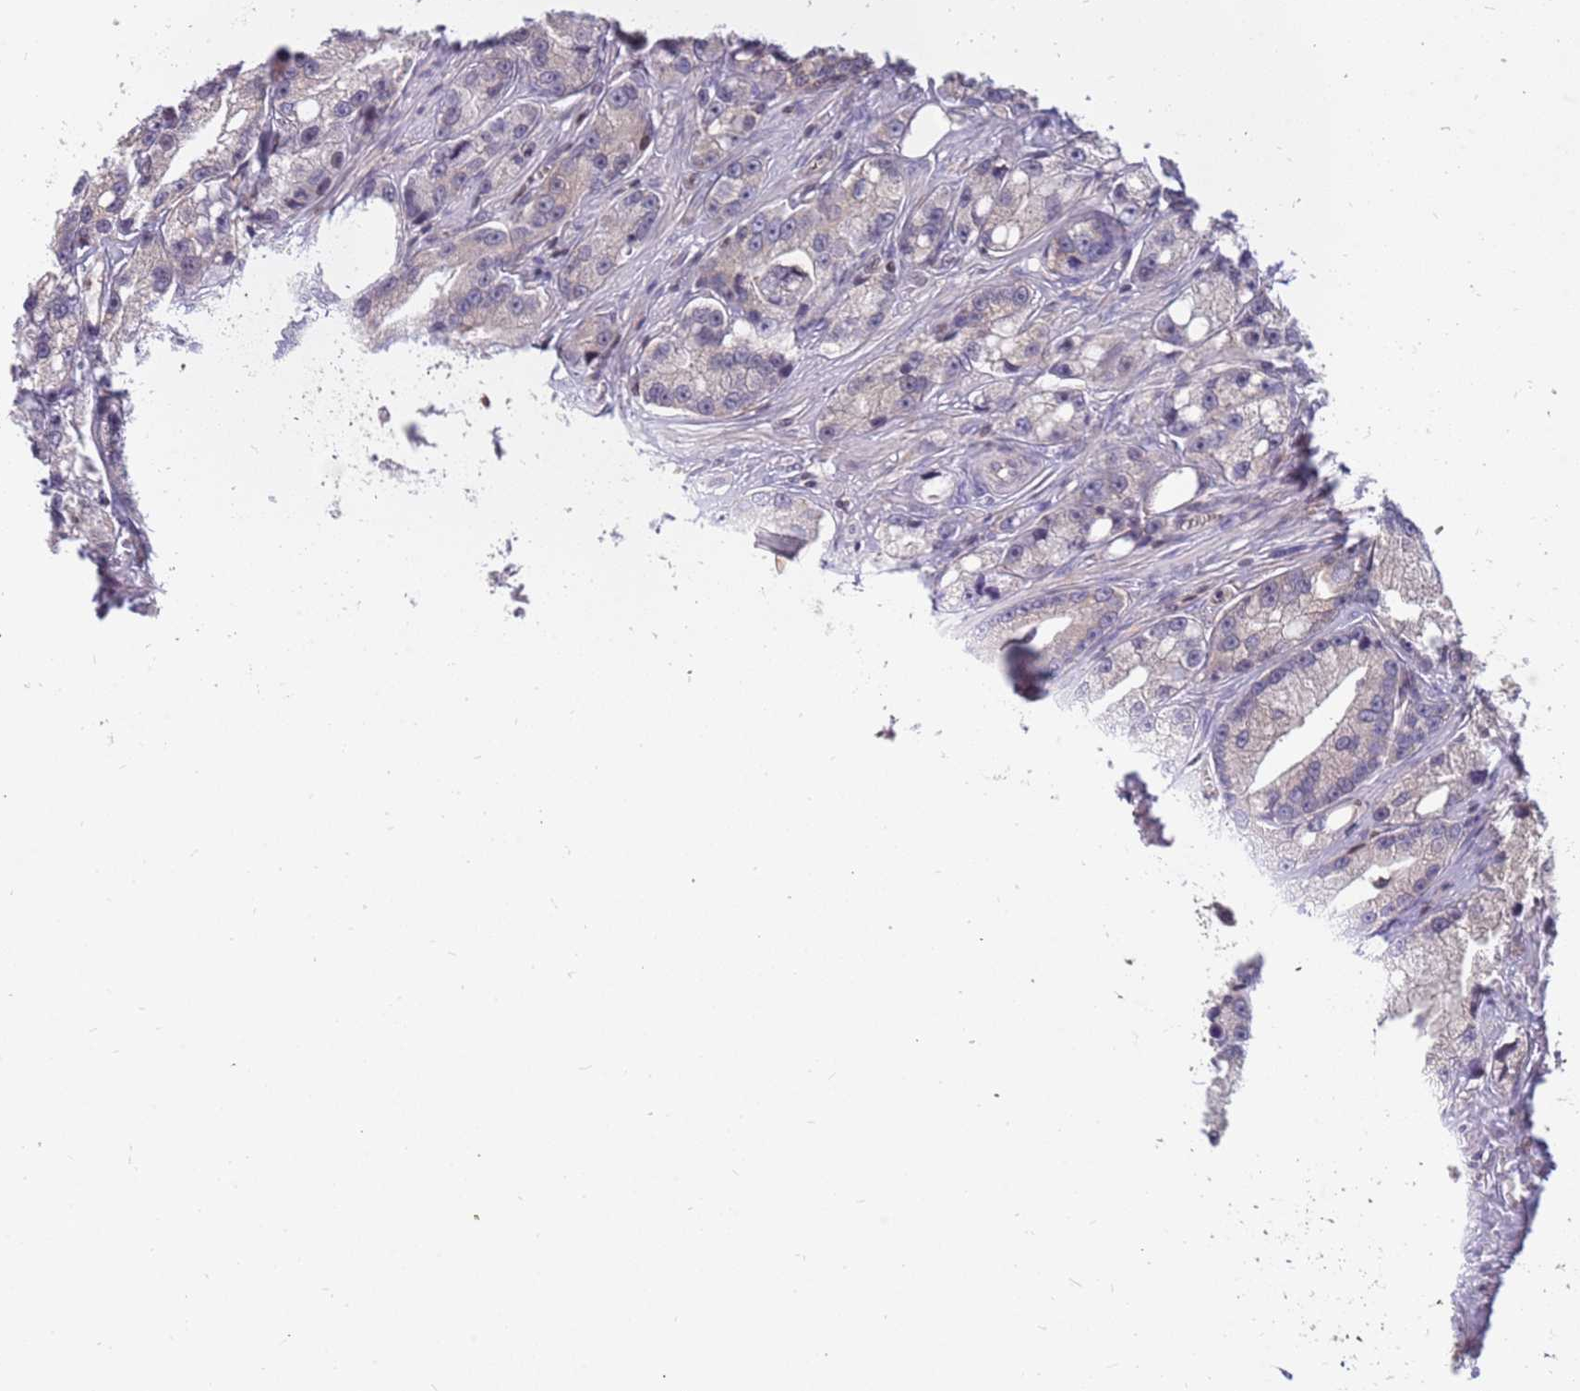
{"staining": {"intensity": "weak", "quantity": "<25%", "location": "cytoplasmic/membranous"}, "tissue": "prostate cancer", "cell_type": "Tumor cells", "image_type": "cancer", "snomed": [{"axis": "morphology", "description": "Adenocarcinoma, High grade"}, {"axis": "topography", "description": "Prostate"}], "caption": "IHC image of human prostate cancer (high-grade adenocarcinoma) stained for a protein (brown), which exhibits no expression in tumor cells.", "gene": "ARHGEF5", "patient": {"sex": "male", "age": 74}}